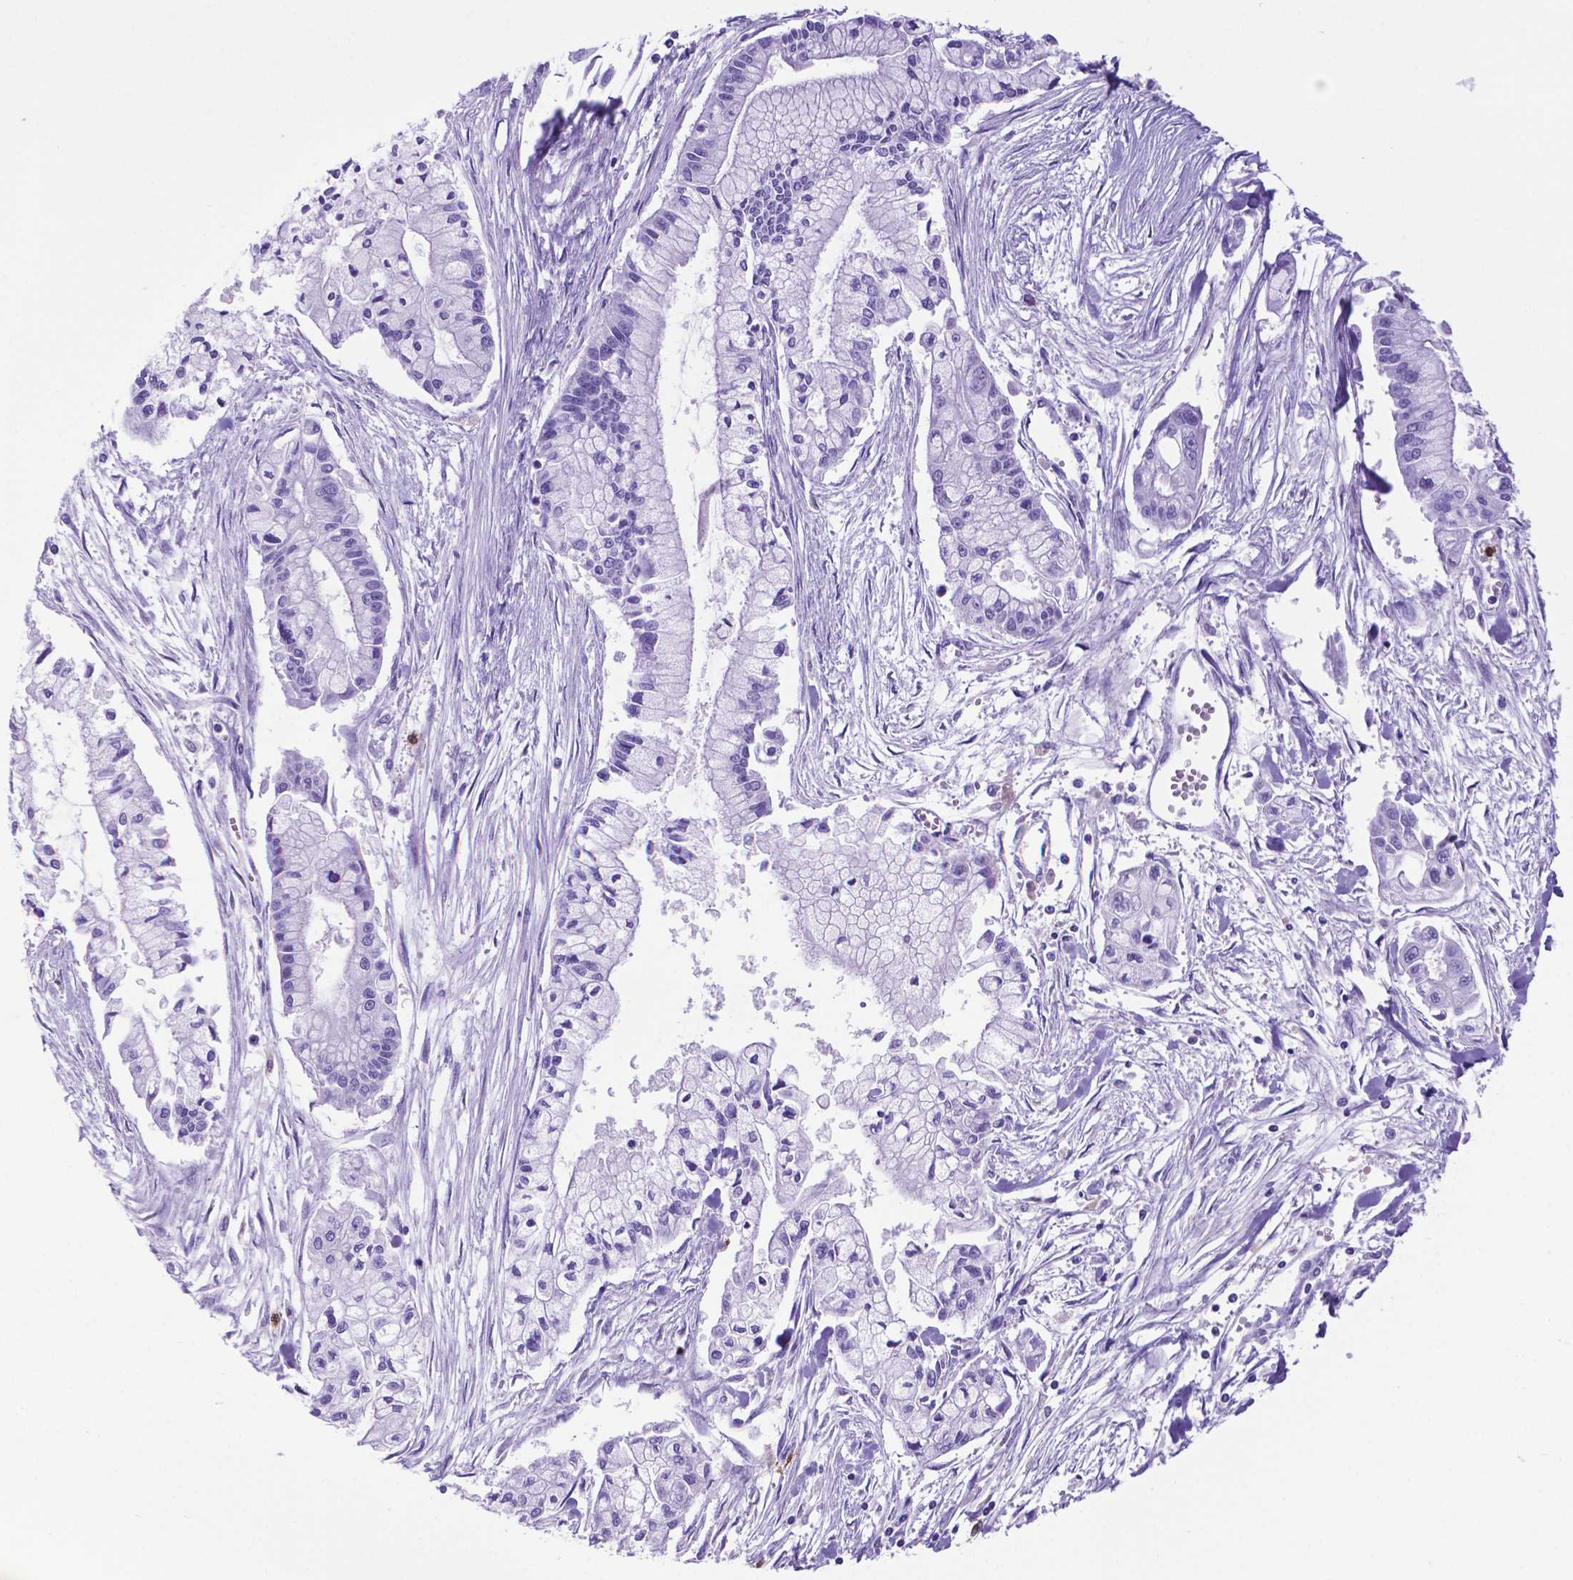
{"staining": {"intensity": "negative", "quantity": "none", "location": "none"}, "tissue": "pancreatic cancer", "cell_type": "Tumor cells", "image_type": "cancer", "snomed": [{"axis": "morphology", "description": "Adenocarcinoma, NOS"}, {"axis": "topography", "description": "Pancreas"}], "caption": "Tumor cells show no significant protein staining in pancreatic cancer.", "gene": "LZTR1", "patient": {"sex": "male", "age": 54}}